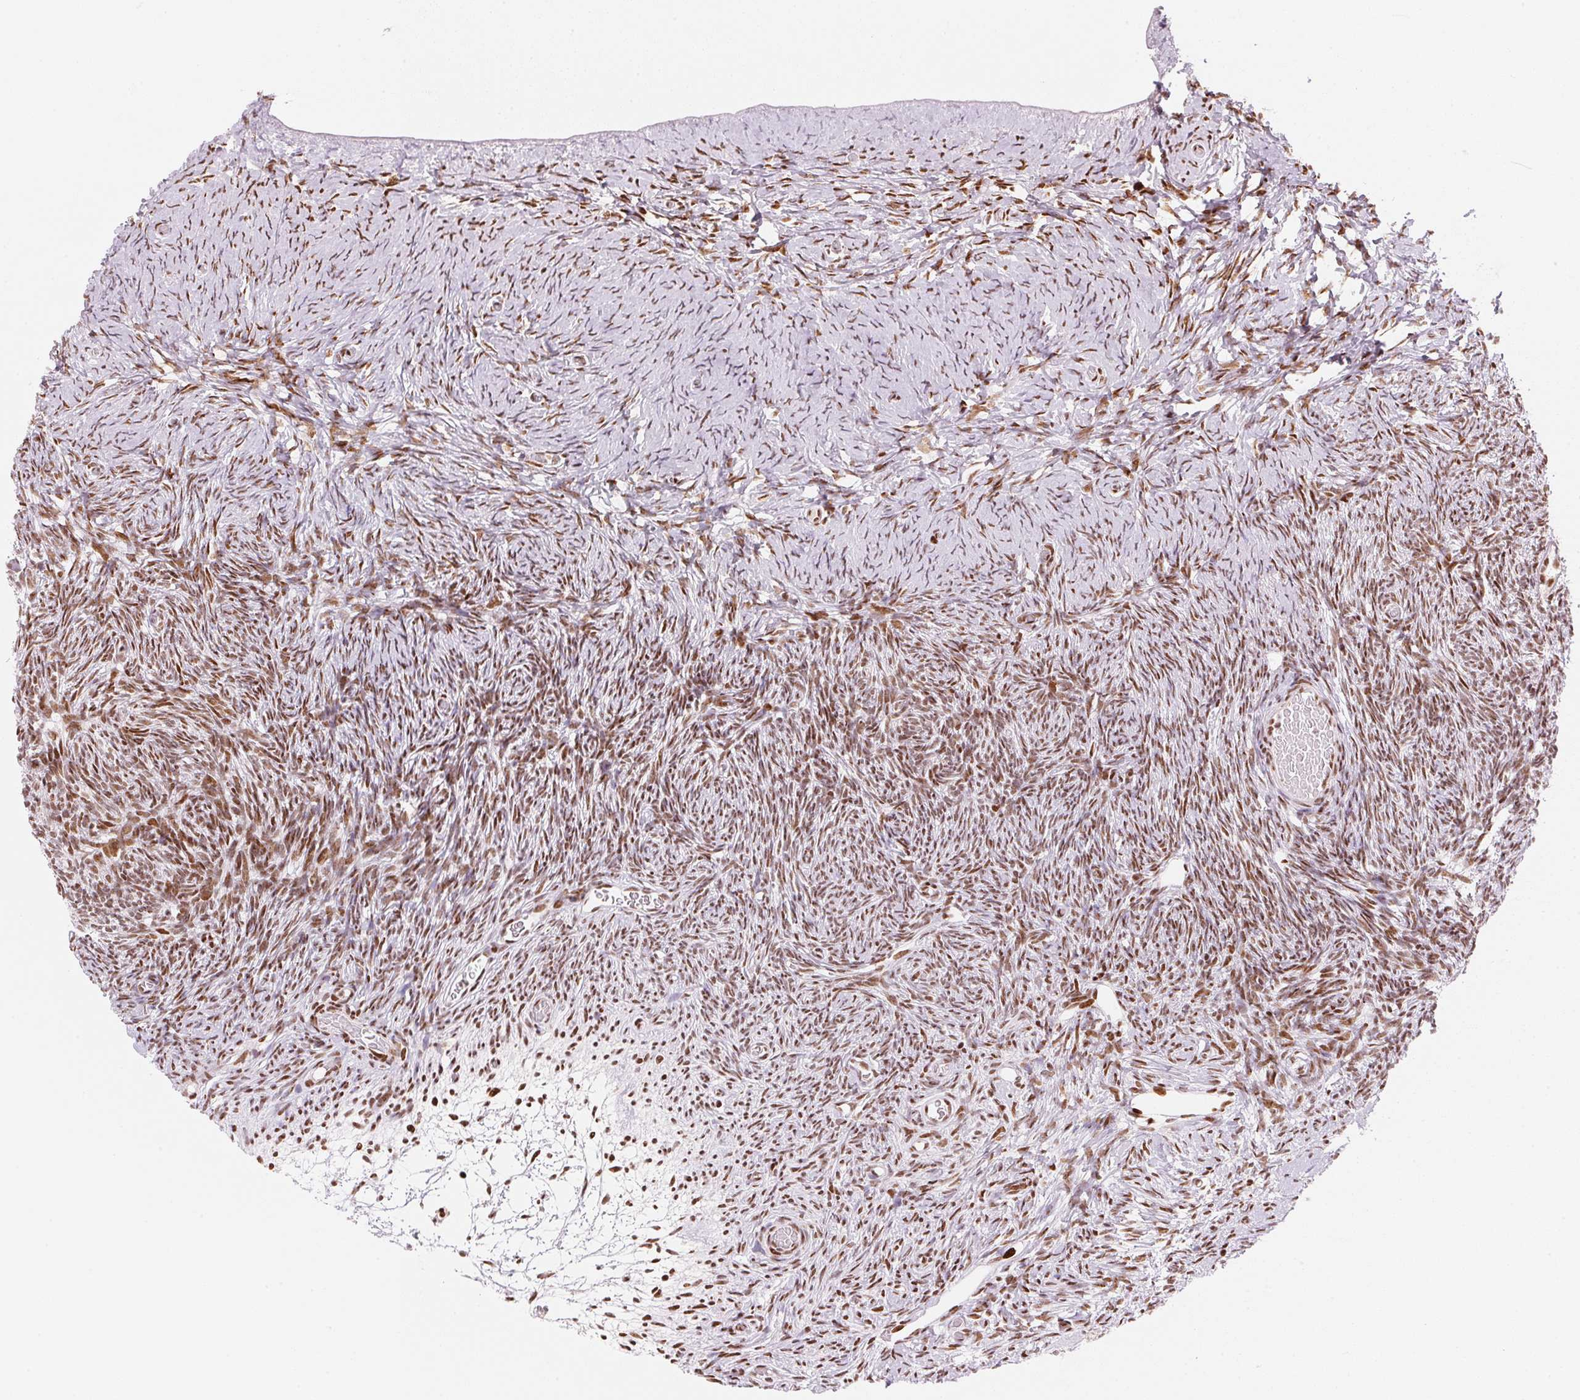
{"staining": {"intensity": "moderate", "quantity": ">75%", "location": "nuclear"}, "tissue": "ovary", "cell_type": "Ovarian stroma cells", "image_type": "normal", "snomed": [{"axis": "morphology", "description": "Normal tissue, NOS"}, {"axis": "topography", "description": "Ovary"}], "caption": "Protein analysis of normal ovary exhibits moderate nuclear positivity in approximately >75% of ovarian stroma cells. The staining was performed using DAB (3,3'-diaminobenzidine) to visualize the protein expression in brown, while the nuclei were stained in blue with hematoxylin (Magnification: 20x).", "gene": "NXF1", "patient": {"sex": "female", "age": 39}}